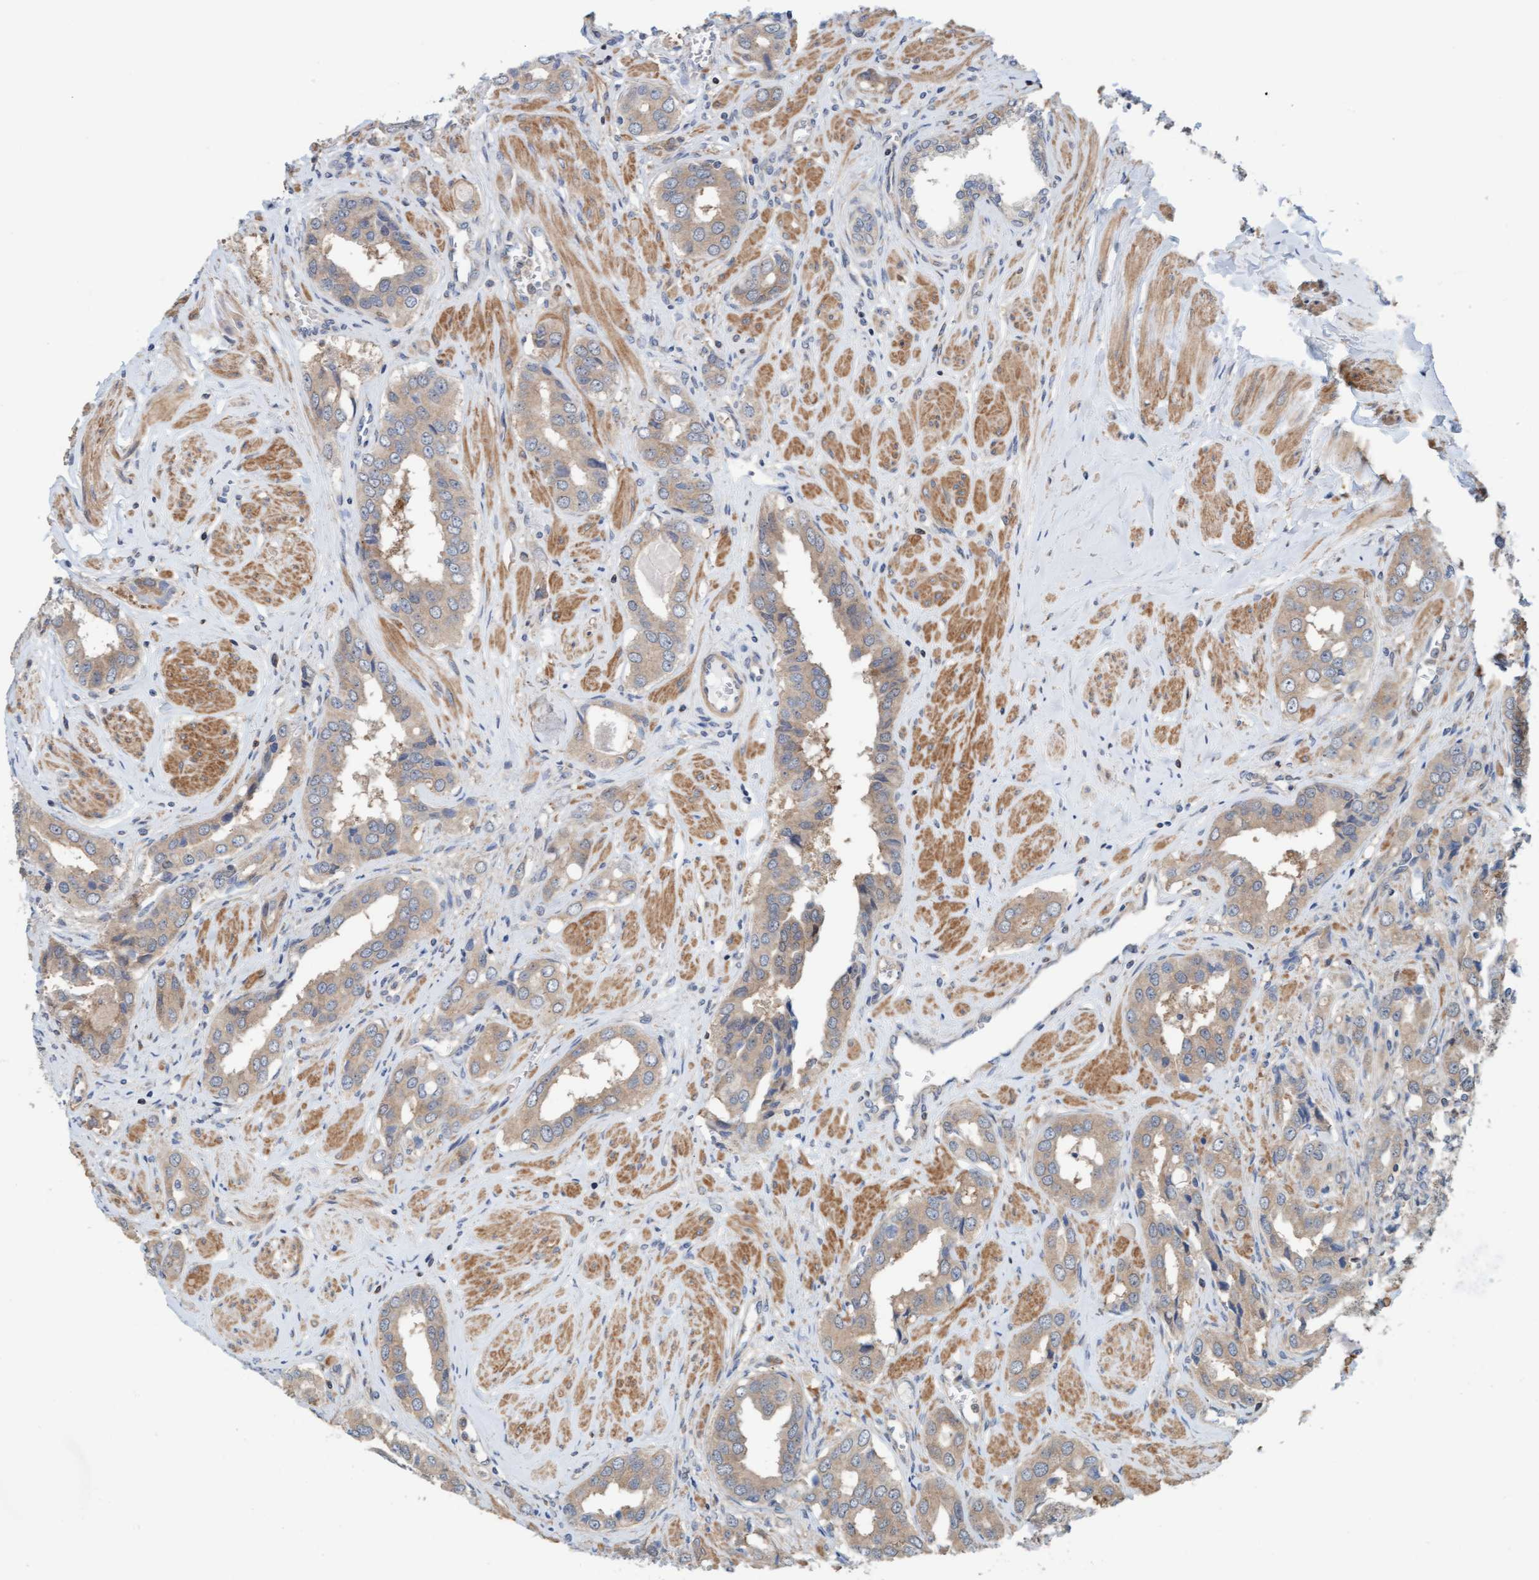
{"staining": {"intensity": "weak", "quantity": "25%-75%", "location": "cytoplasmic/membranous"}, "tissue": "prostate cancer", "cell_type": "Tumor cells", "image_type": "cancer", "snomed": [{"axis": "morphology", "description": "Adenocarcinoma, High grade"}, {"axis": "topography", "description": "Prostate"}], "caption": "An image of prostate cancer stained for a protein shows weak cytoplasmic/membranous brown staining in tumor cells.", "gene": "UBAP1", "patient": {"sex": "male", "age": 52}}